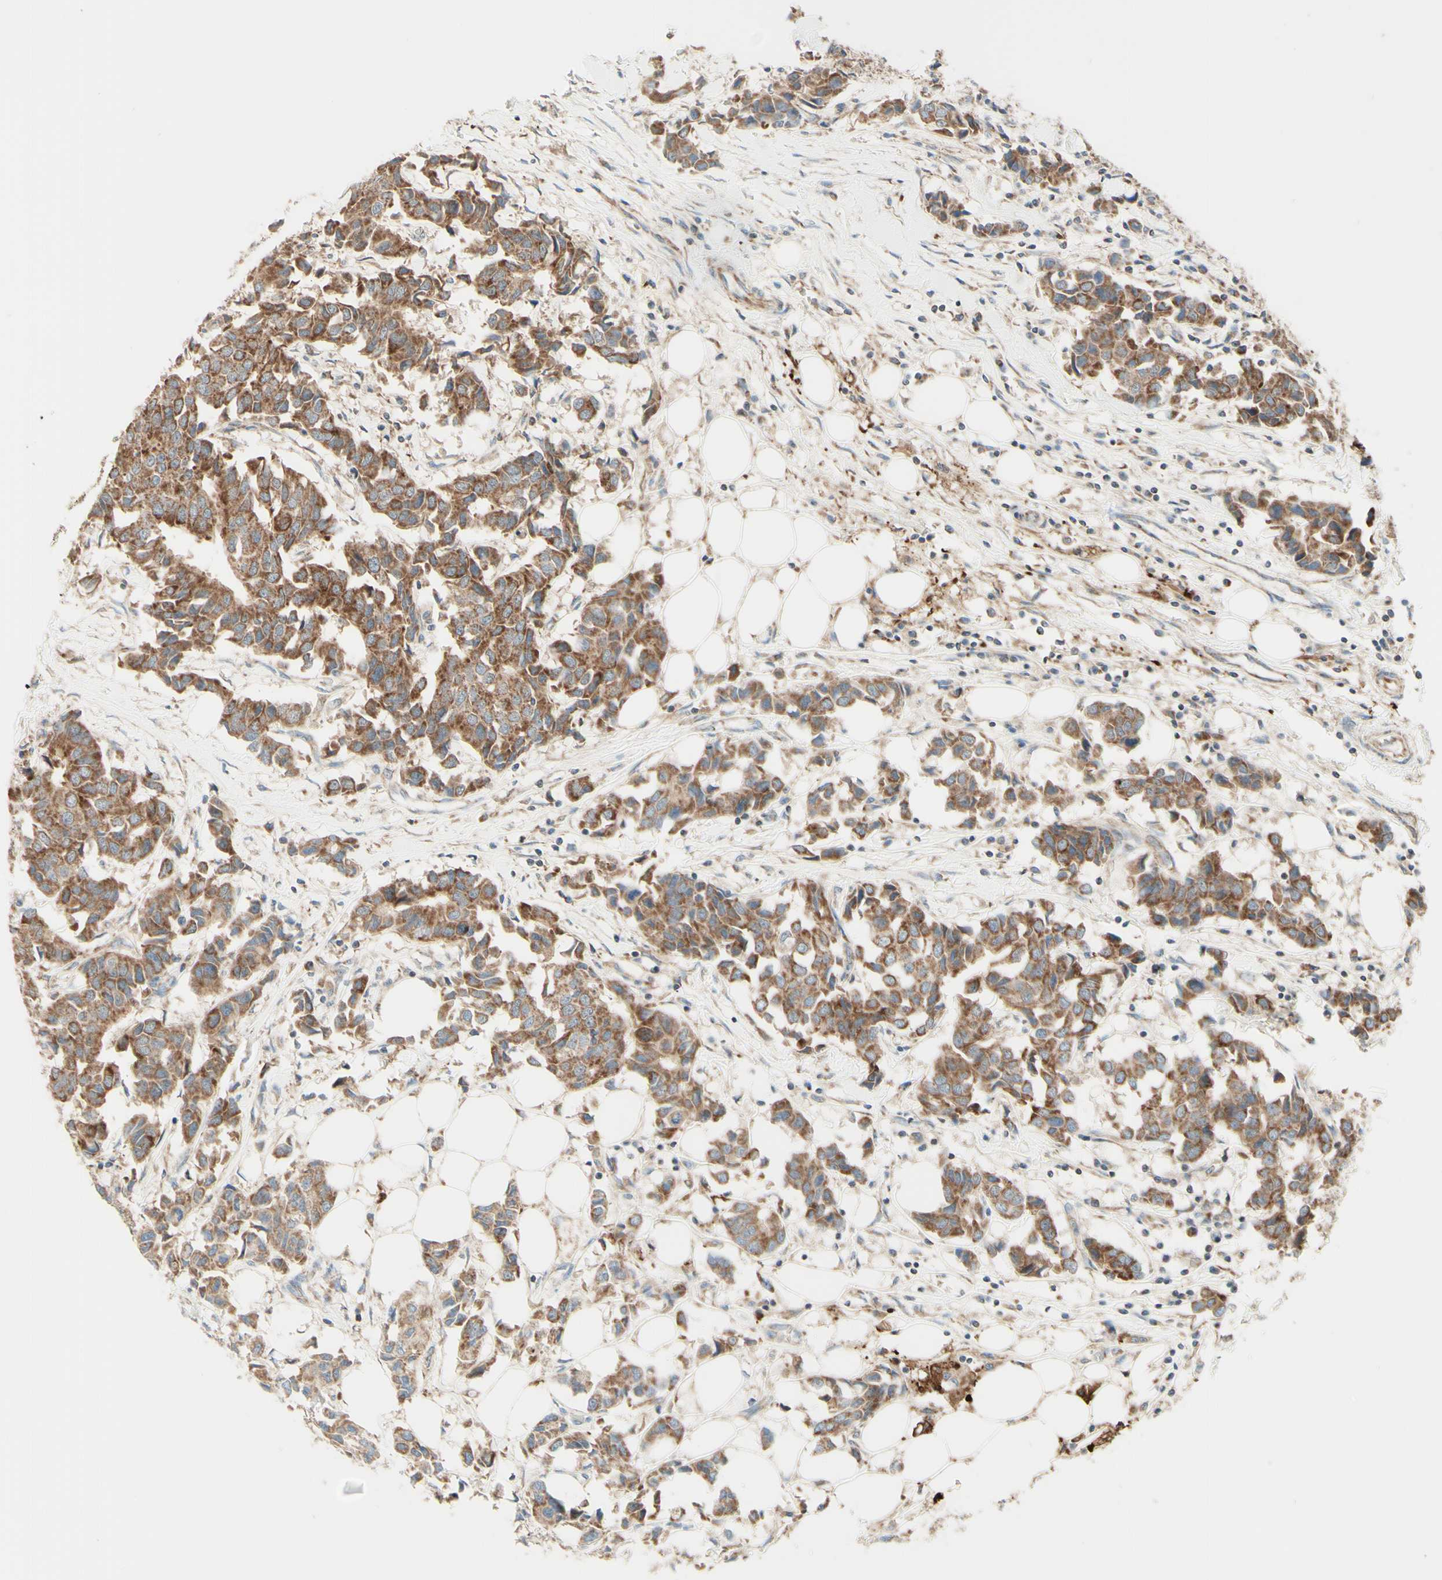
{"staining": {"intensity": "moderate", "quantity": ">75%", "location": "cytoplasmic/membranous"}, "tissue": "breast cancer", "cell_type": "Tumor cells", "image_type": "cancer", "snomed": [{"axis": "morphology", "description": "Duct carcinoma"}, {"axis": "topography", "description": "Breast"}], "caption": "Protein staining by immunohistochemistry (IHC) reveals moderate cytoplasmic/membranous positivity in approximately >75% of tumor cells in breast cancer (intraductal carcinoma). The staining is performed using DAB (3,3'-diaminobenzidine) brown chromogen to label protein expression. The nuclei are counter-stained blue using hematoxylin.", "gene": "ARMC10", "patient": {"sex": "female", "age": 80}}